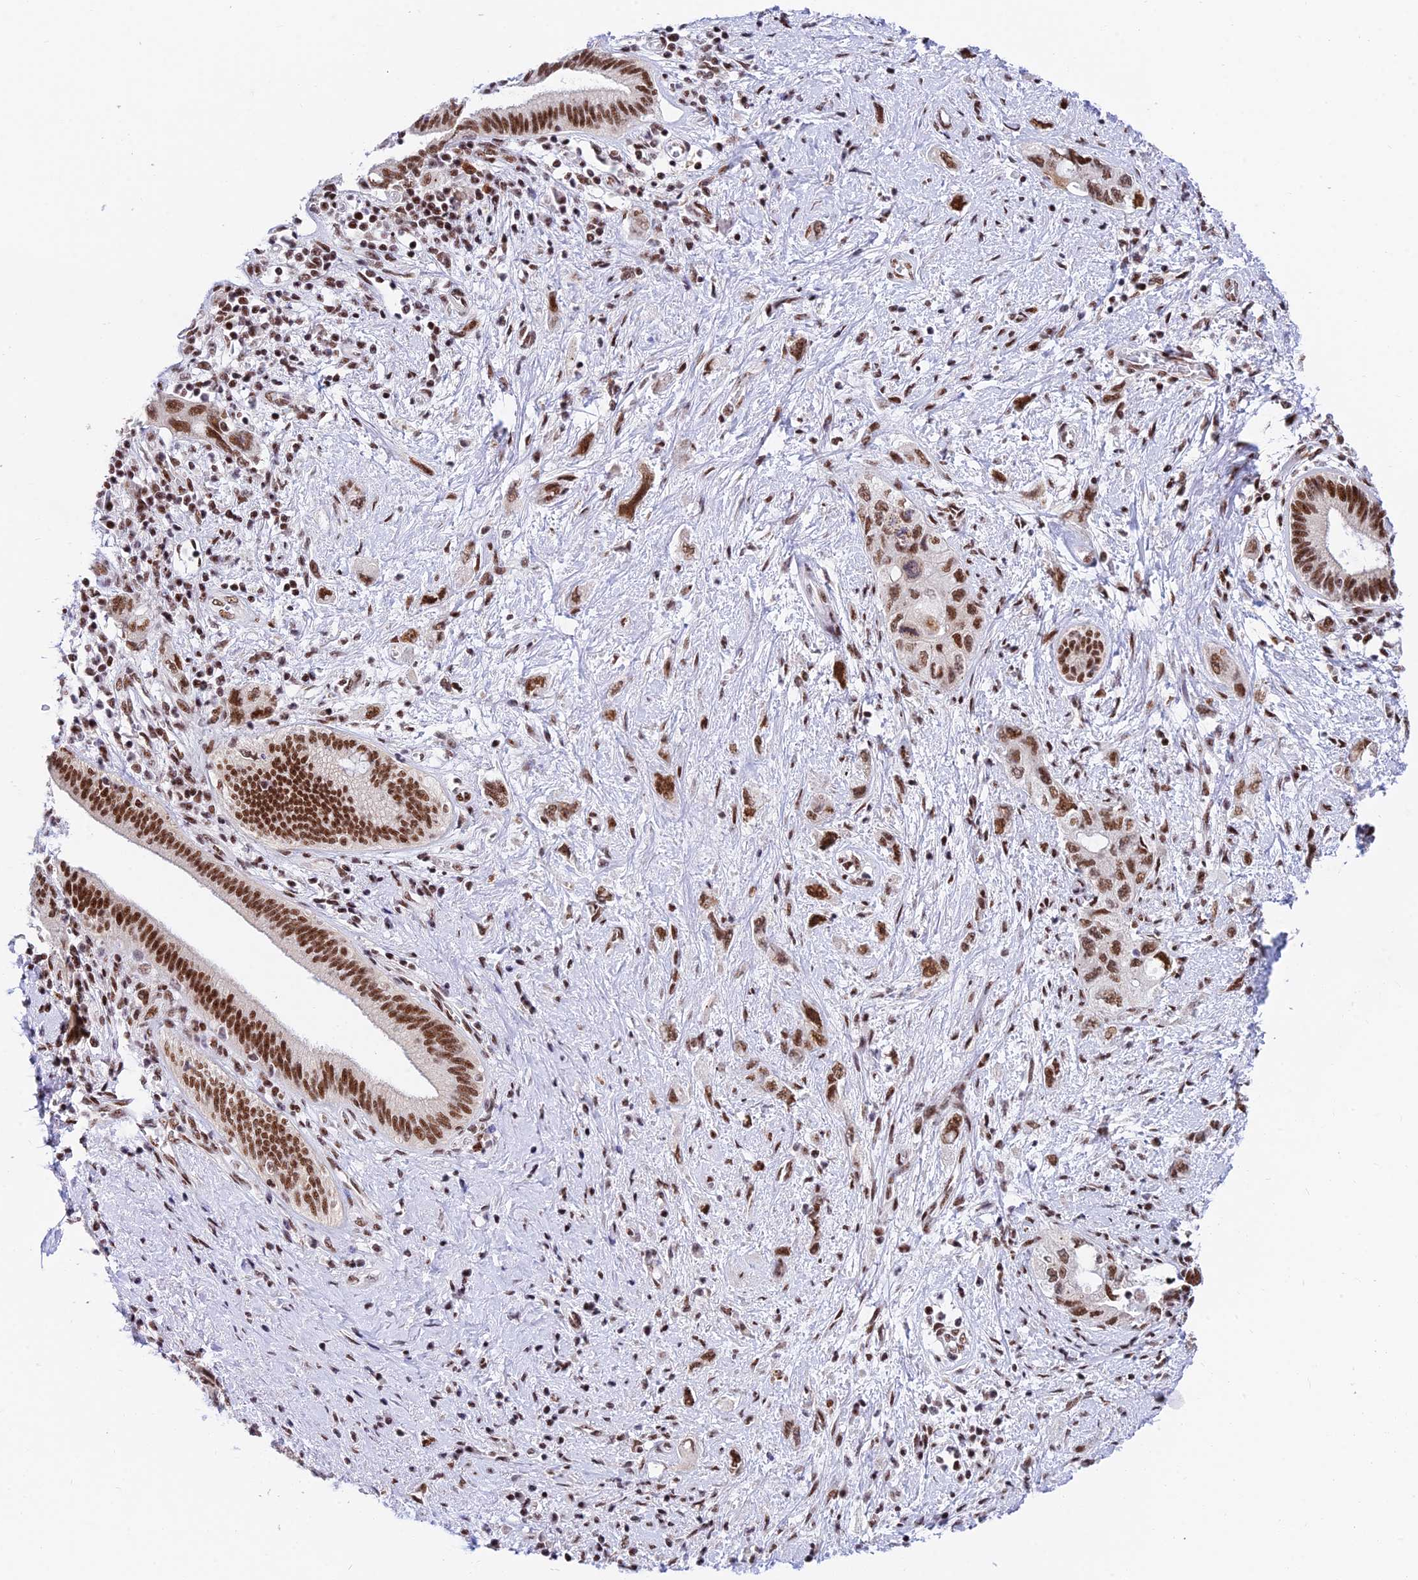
{"staining": {"intensity": "moderate", "quantity": ">75%", "location": "nuclear"}, "tissue": "pancreatic cancer", "cell_type": "Tumor cells", "image_type": "cancer", "snomed": [{"axis": "morphology", "description": "Adenocarcinoma, NOS"}, {"axis": "topography", "description": "Pancreas"}], "caption": "Immunohistochemical staining of human pancreatic adenocarcinoma demonstrates medium levels of moderate nuclear staining in approximately >75% of tumor cells. The staining is performed using DAB (3,3'-diaminobenzidine) brown chromogen to label protein expression. The nuclei are counter-stained blue using hematoxylin.", "gene": "USP22", "patient": {"sex": "female", "age": 73}}